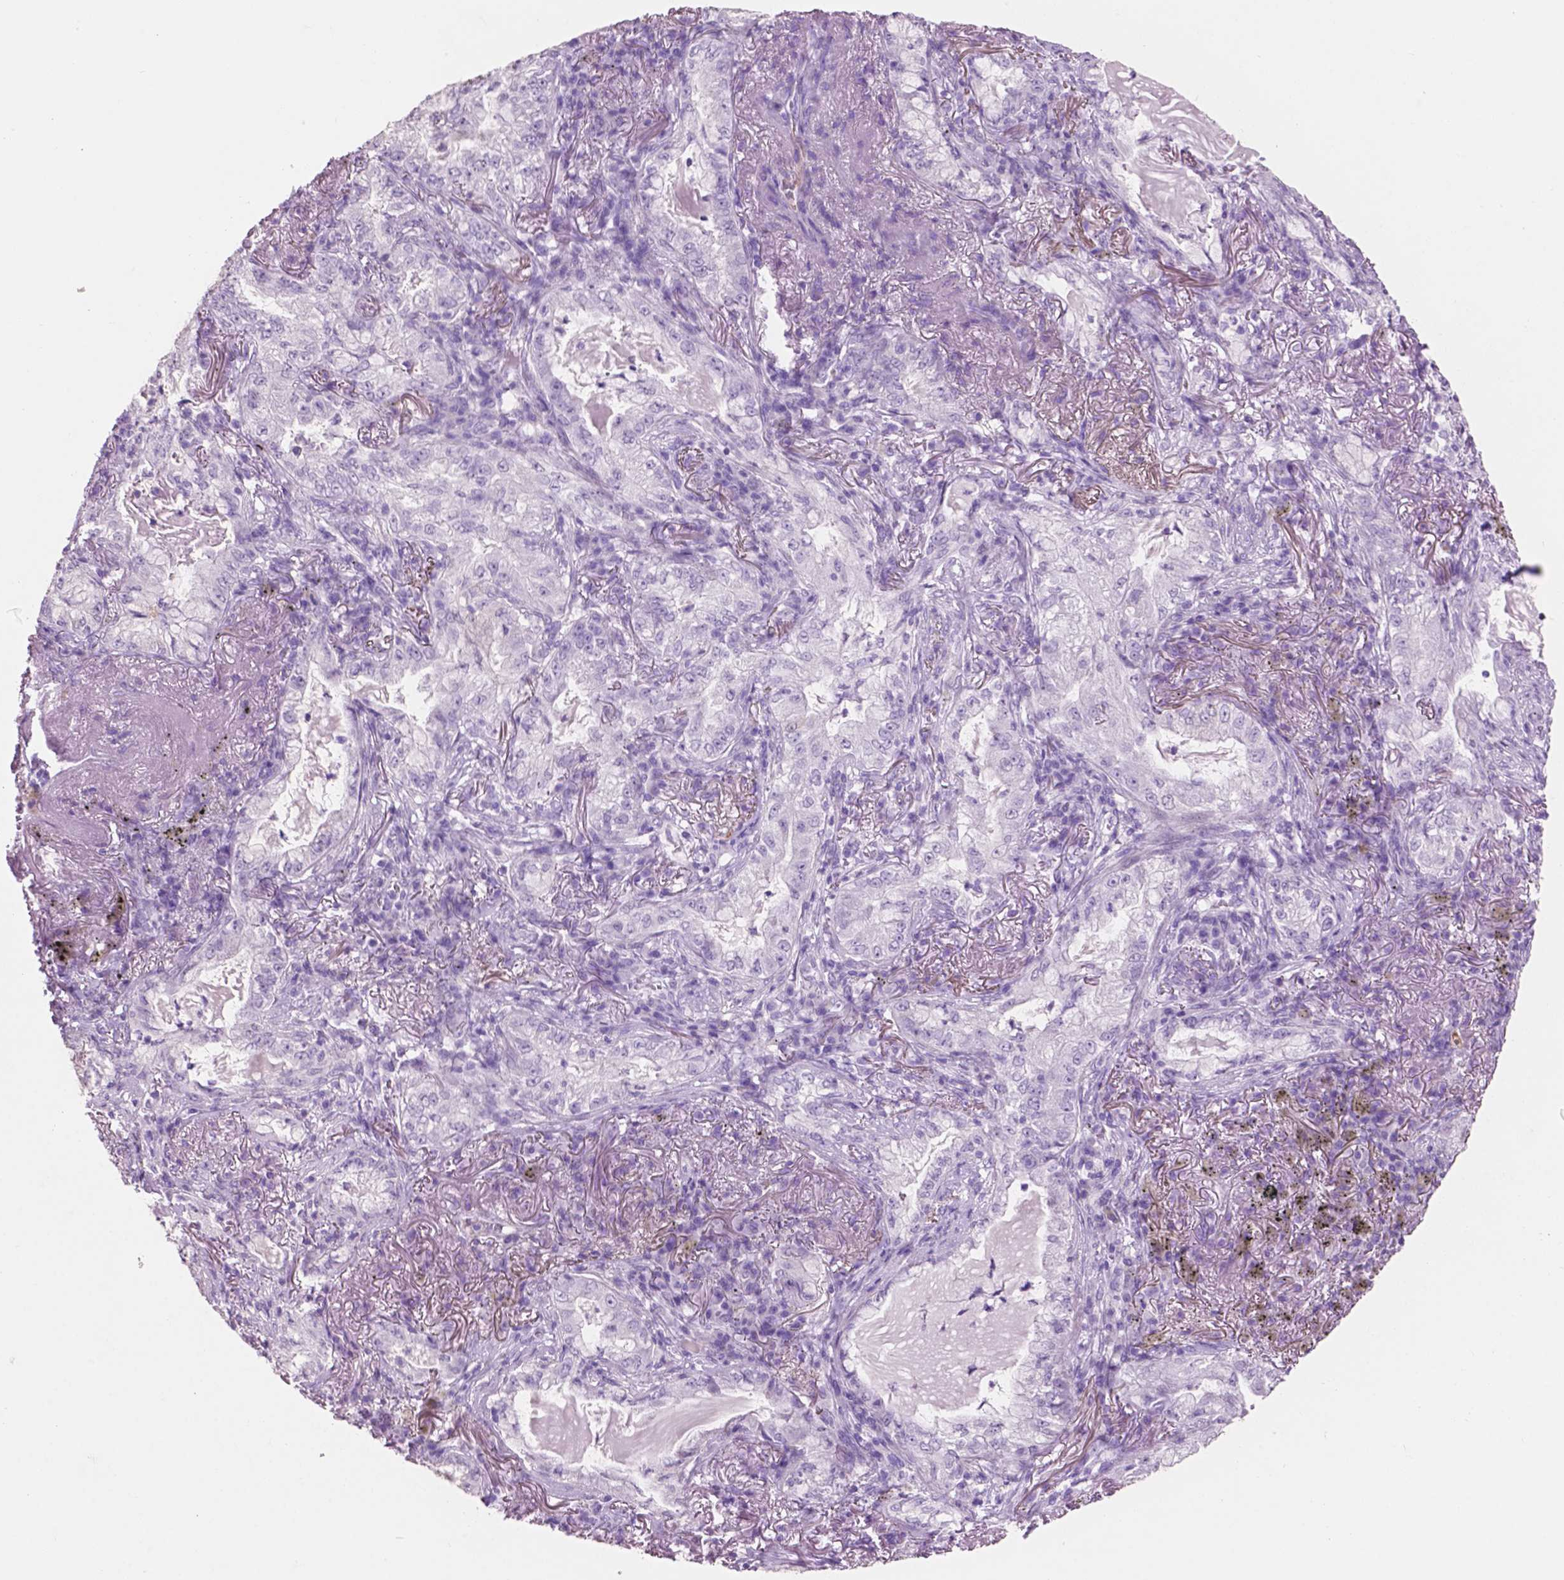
{"staining": {"intensity": "negative", "quantity": "none", "location": "none"}, "tissue": "lung cancer", "cell_type": "Tumor cells", "image_type": "cancer", "snomed": [{"axis": "morphology", "description": "Adenocarcinoma, NOS"}, {"axis": "topography", "description": "Lung"}], "caption": "Lung cancer (adenocarcinoma) was stained to show a protein in brown. There is no significant staining in tumor cells.", "gene": "IDO1", "patient": {"sex": "female", "age": 73}}